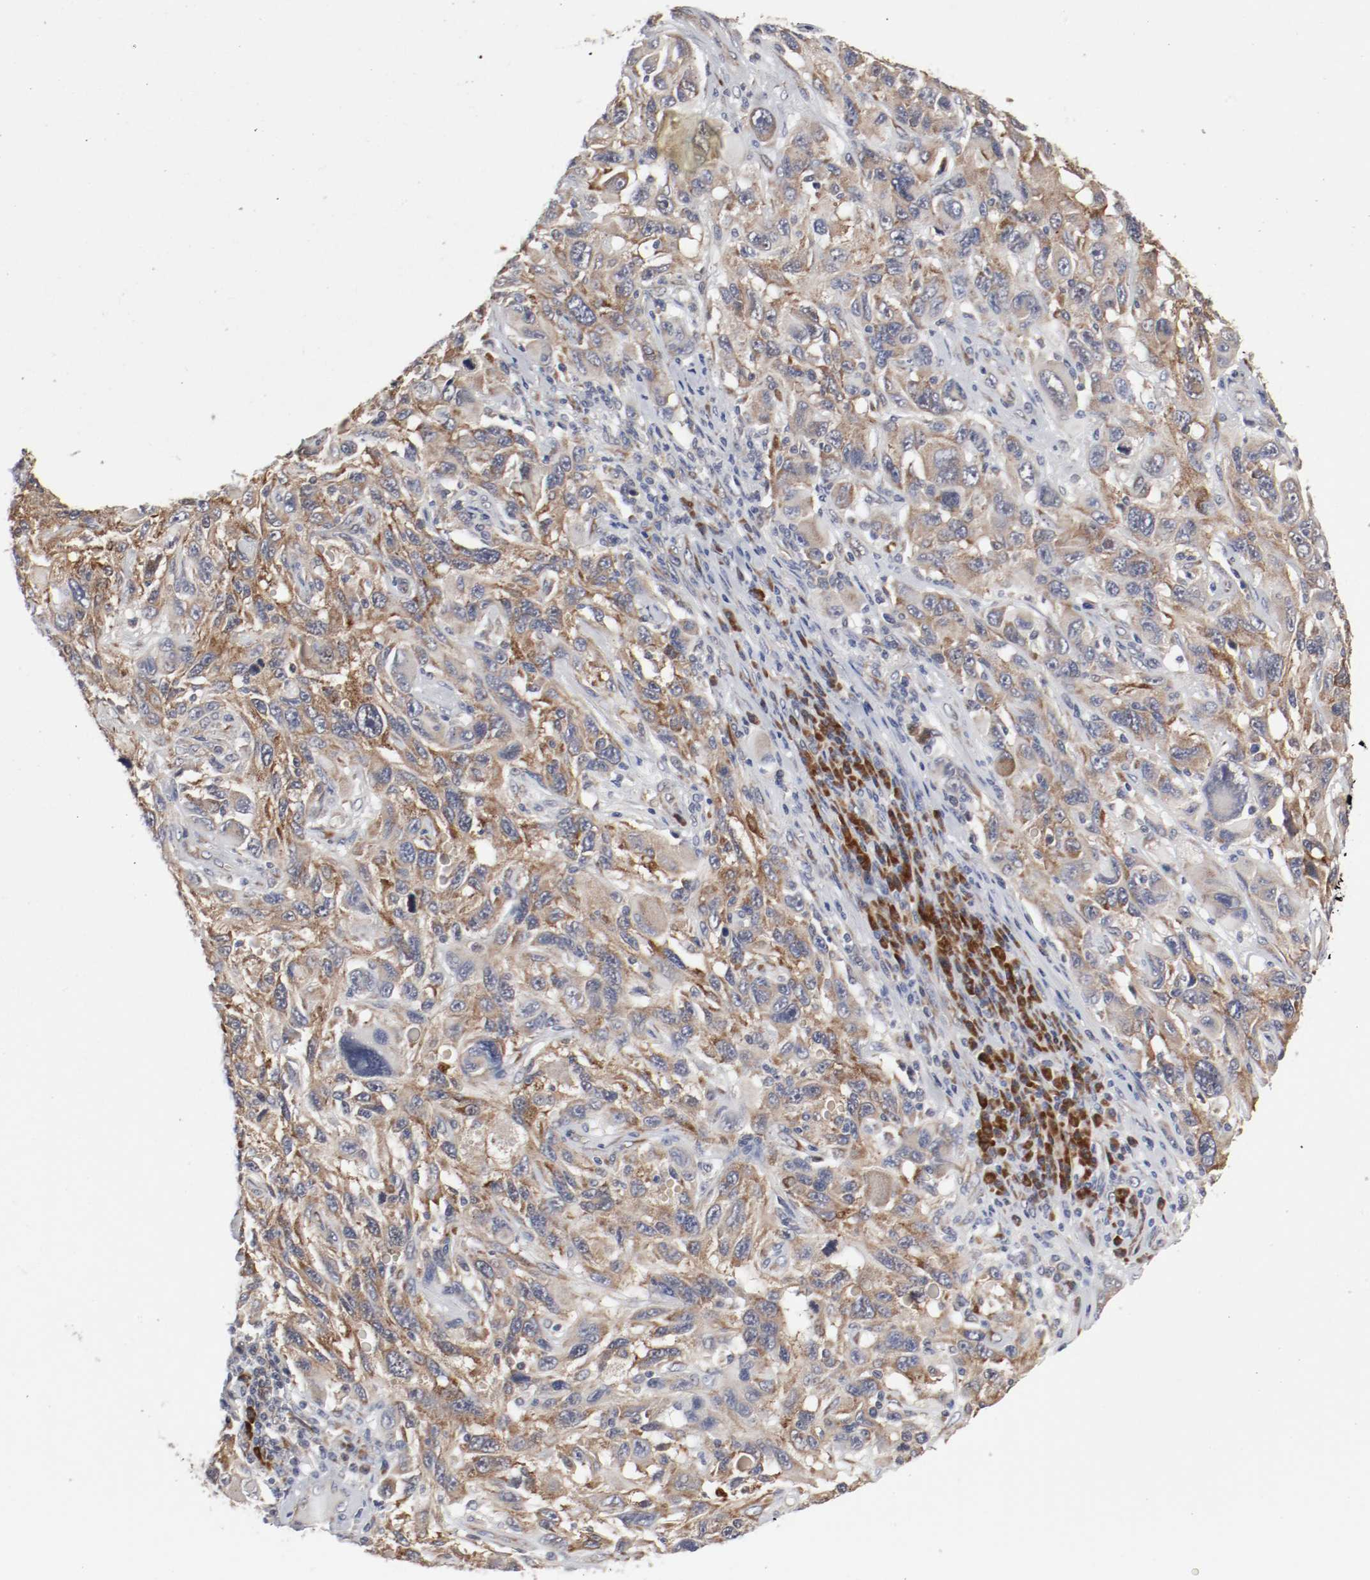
{"staining": {"intensity": "moderate", "quantity": ">75%", "location": "cytoplasmic/membranous"}, "tissue": "melanoma", "cell_type": "Tumor cells", "image_type": "cancer", "snomed": [{"axis": "morphology", "description": "Malignant melanoma, NOS"}, {"axis": "topography", "description": "Skin"}], "caption": "A histopathology image of malignant melanoma stained for a protein demonstrates moderate cytoplasmic/membranous brown staining in tumor cells.", "gene": "FKBP3", "patient": {"sex": "male", "age": 53}}